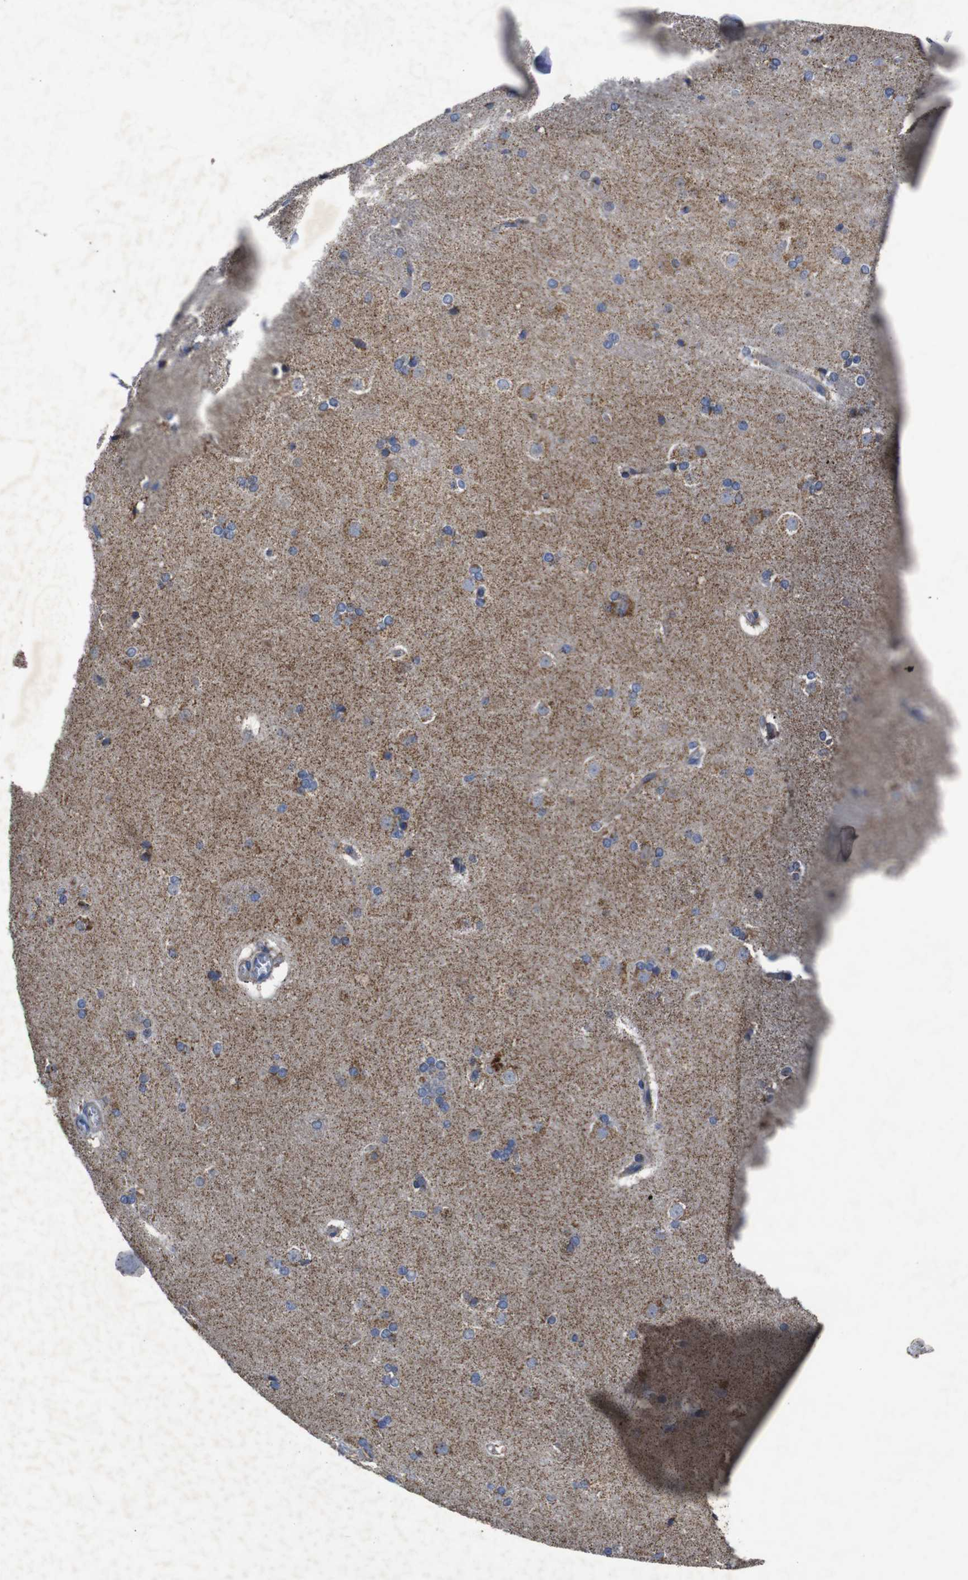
{"staining": {"intensity": "moderate", "quantity": "25%-75%", "location": "cytoplasmic/membranous"}, "tissue": "caudate", "cell_type": "Glial cells", "image_type": "normal", "snomed": [{"axis": "morphology", "description": "Normal tissue, NOS"}, {"axis": "topography", "description": "Lateral ventricle wall"}], "caption": "Brown immunohistochemical staining in unremarkable human caudate reveals moderate cytoplasmic/membranous positivity in approximately 25%-75% of glial cells.", "gene": "CHST10", "patient": {"sex": "female", "age": 19}}